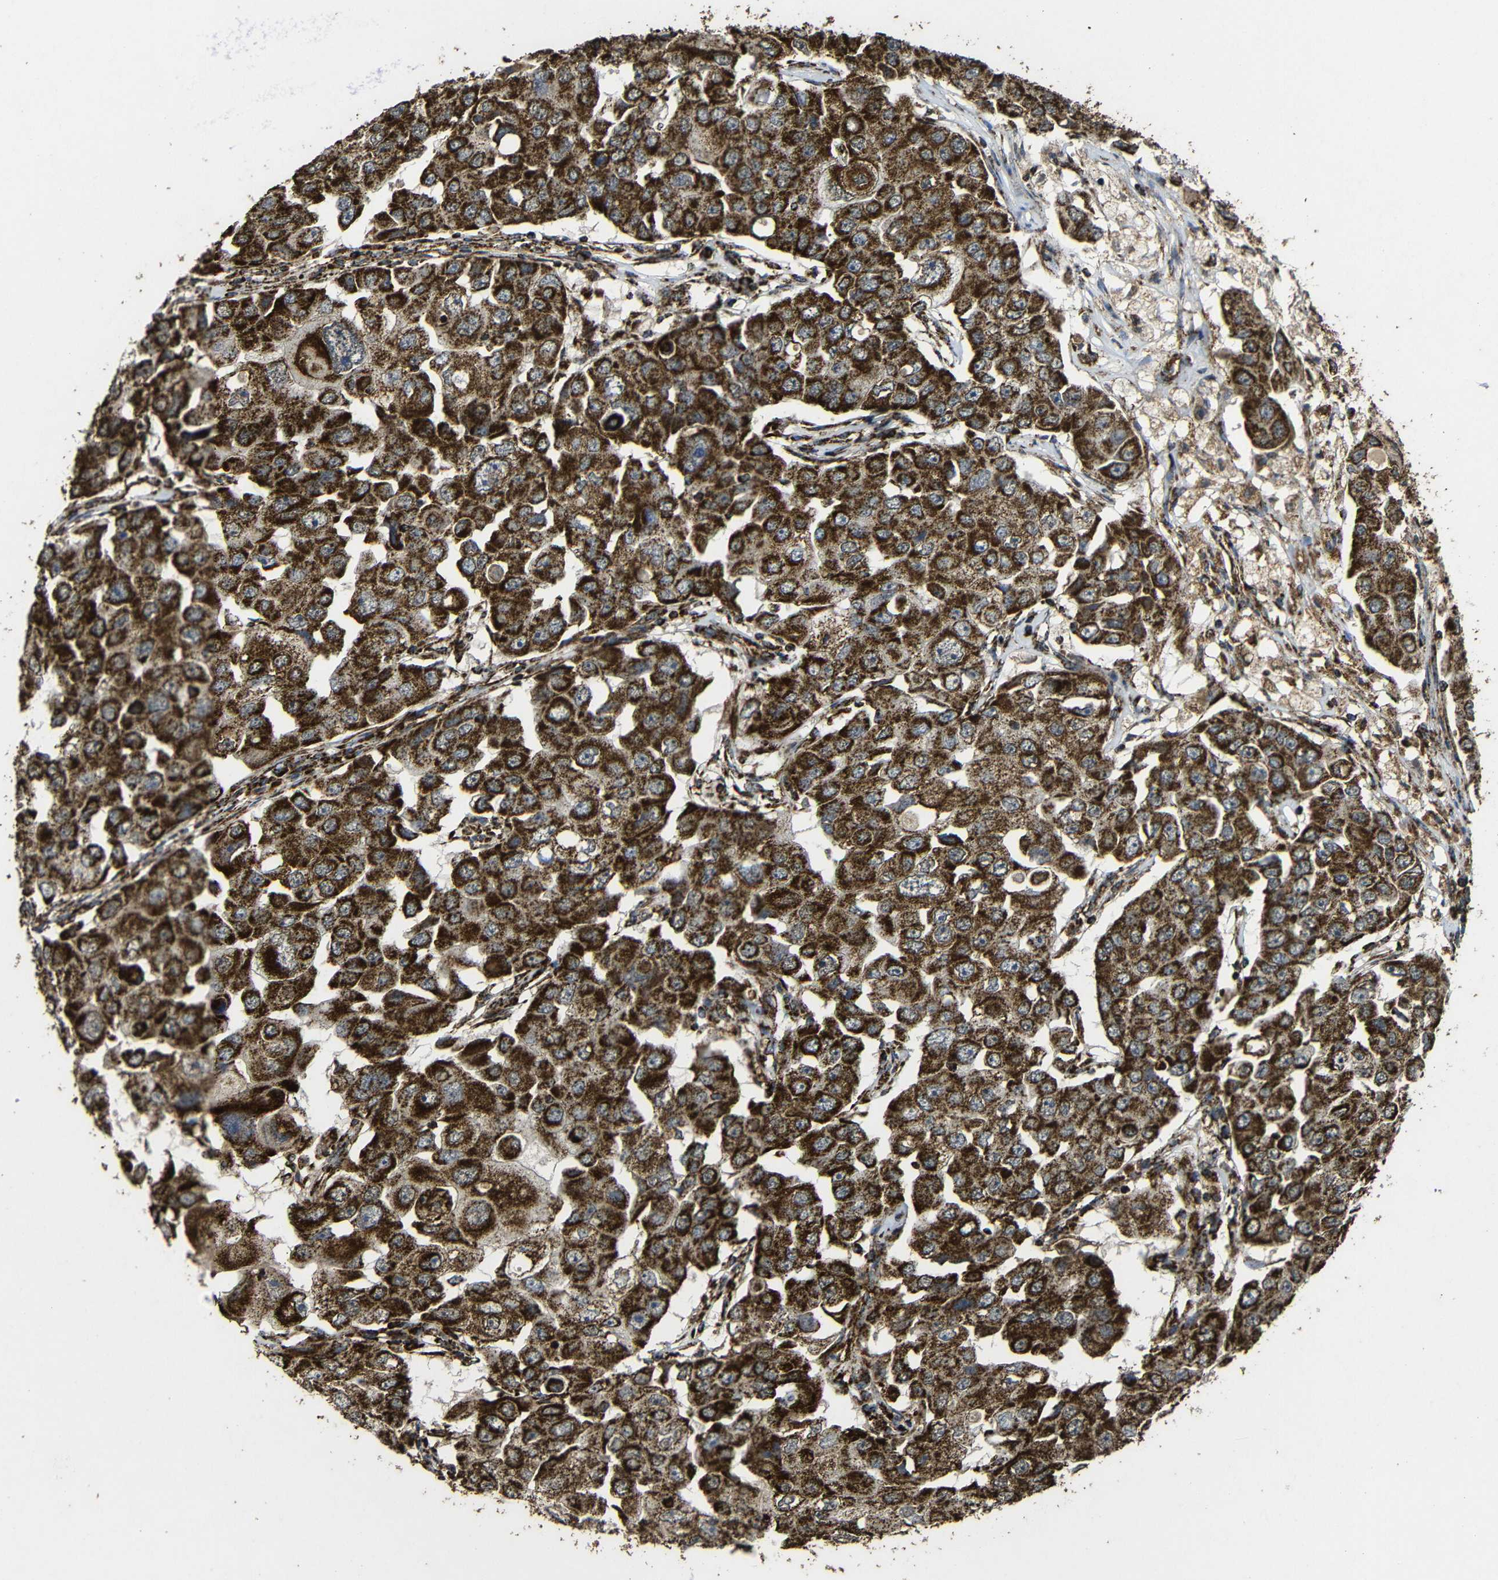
{"staining": {"intensity": "strong", "quantity": ">75%", "location": "cytoplasmic/membranous"}, "tissue": "breast cancer", "cell_type": "Tumor cells", "image_type": "cancer", "snomed": [{"axis": "morphology", "description": "Duct carcinoma"}, {"axis": "topography", "description": "Breast"}], "caption": "A high-resolution histopathology image shows IHC staining of breast cancer, which shows strong cytoplasmic/membranous expression in about >75% of tumor cells.", "gene": "ATP5F1A", "patient": {"sex": "female", "age": 27}}